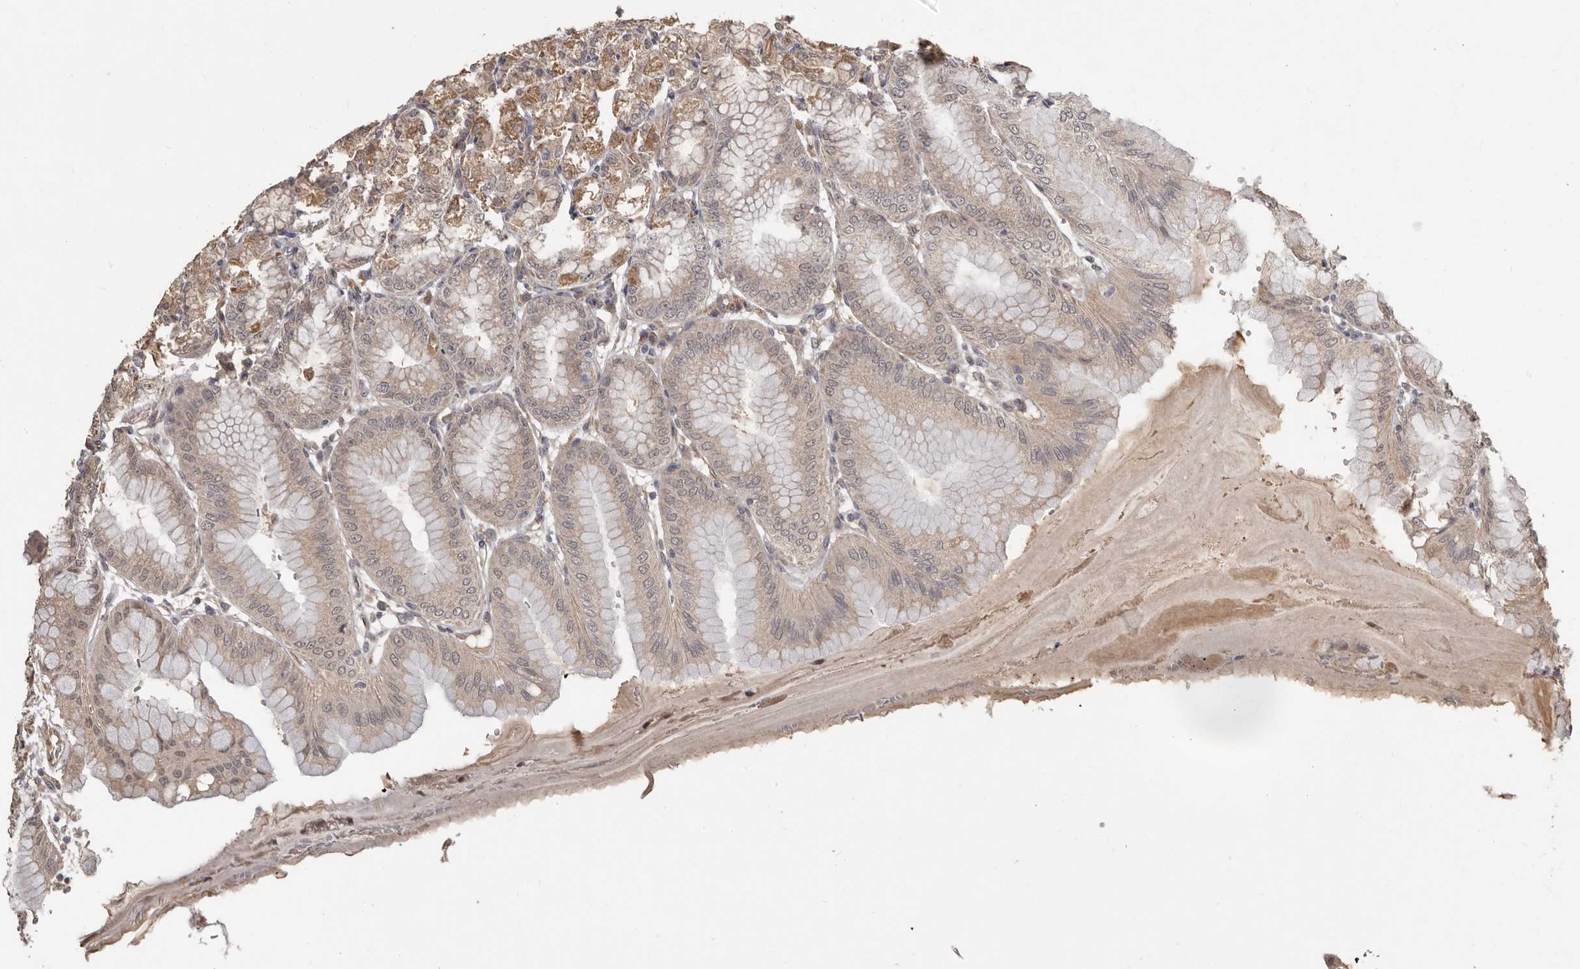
{"staining": {"intensity": "moderate", "quantity": "<25%", "location": "cytoplasmic/membranous,nuclear"}, "tissue": "stomach", "cell_type": "Glandular cells", "image_type": "normal", "snomed": [{"axis": "morphology", "description": "Normal tissue, NOS"}, {"axis": "topography", "description": "Stomach, lower"}], "caption": "Immunohistochemical staining of benign human stomach demonstrates <25% levels of moderate cytoplasmic/membranous,nuclear protein positivity in about <25% of glandular cells.", "gene": "ZFP14", "patient": {"sex": "male", "age": 71}}